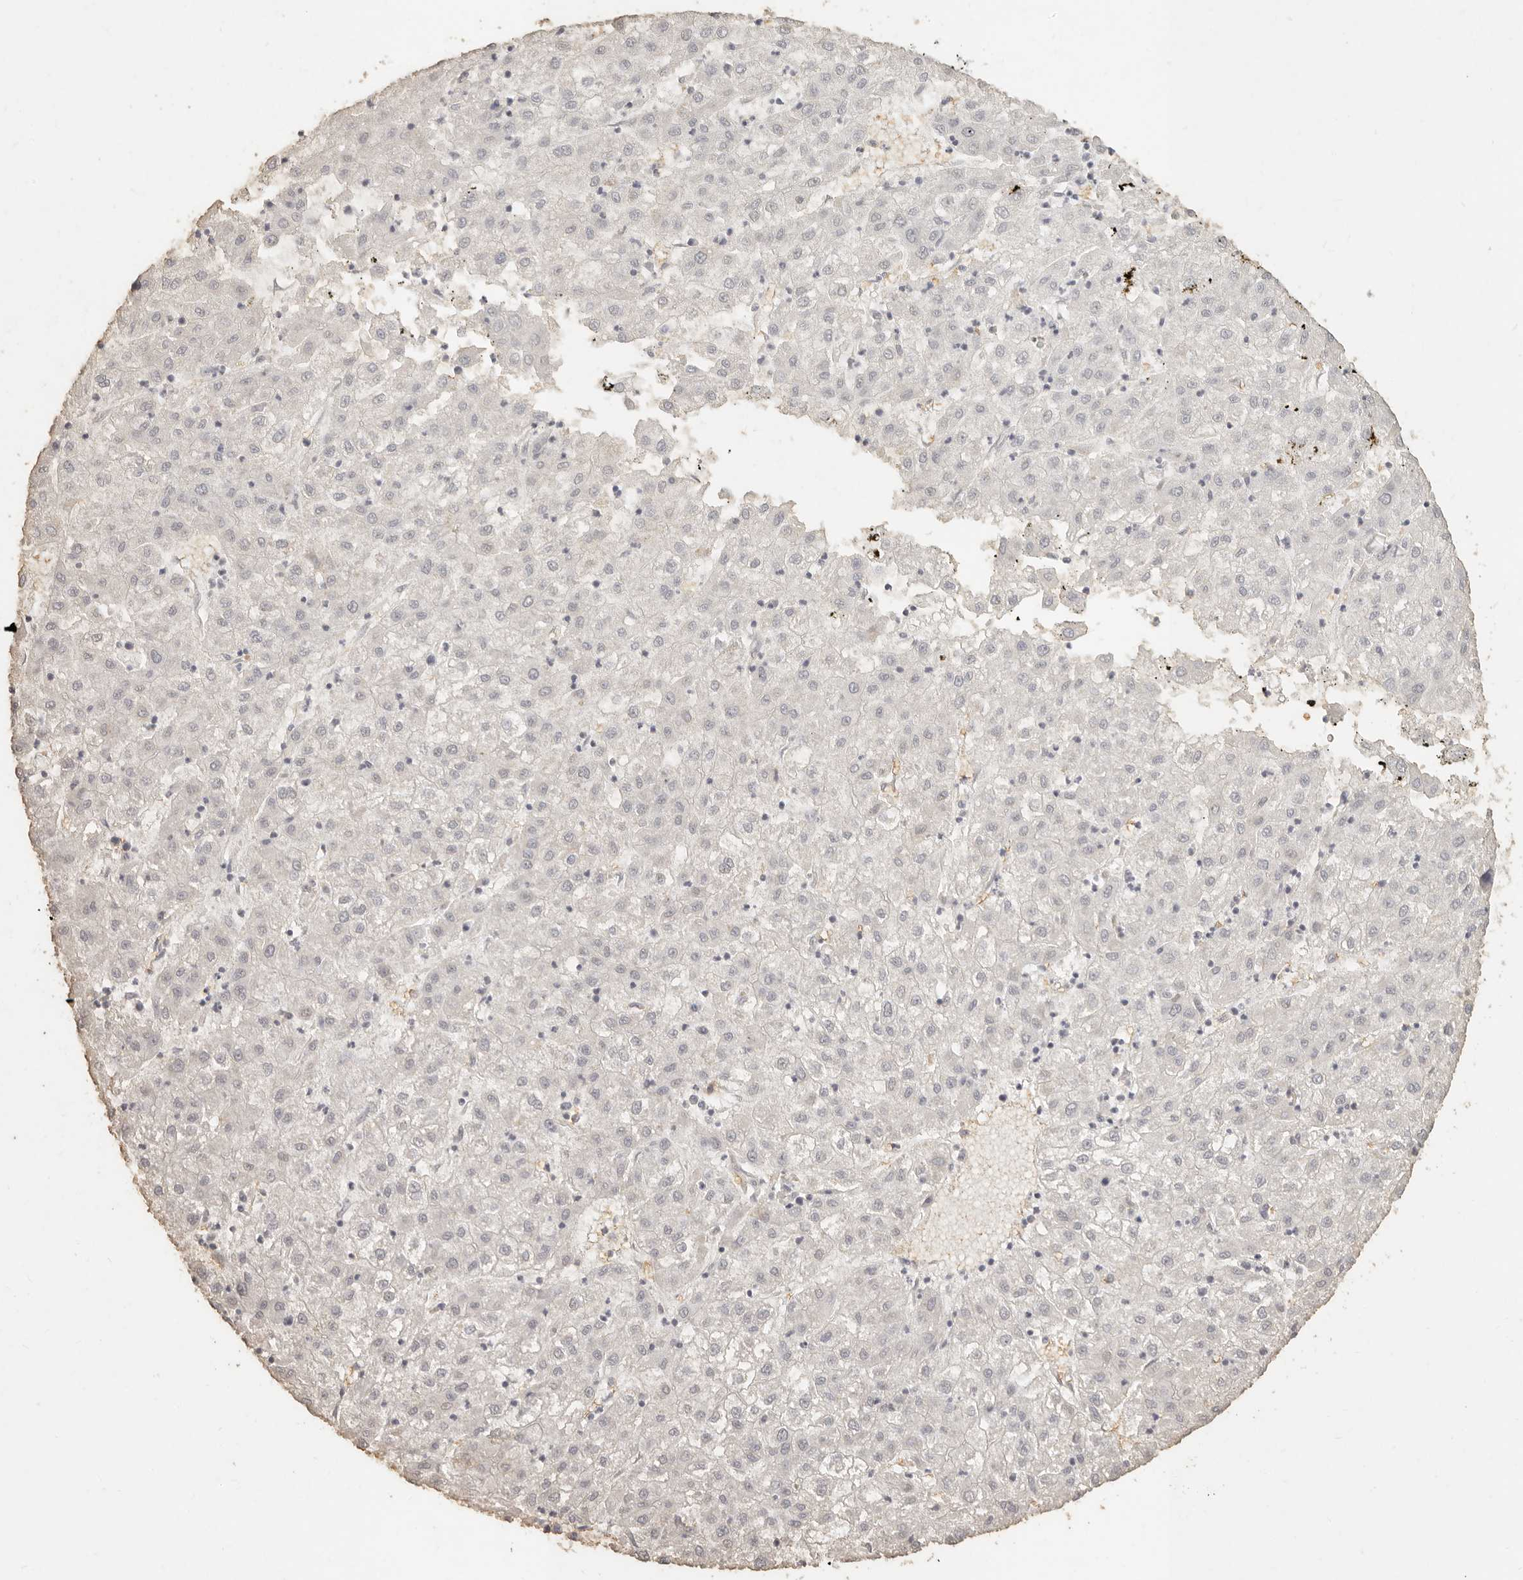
{"staining": {"intensity": "negative", "quantity": "none", "location": "none"}, "tissue": "liver cancer", "cell_type": "Tumor cells", "image_type": "cancer", "snomed": [{"axis": "morphology", "description": "Carcinoma, Hepatocellular, NOS"}, {"axis": "topography", "description": "Liver"}], "caption": "High magnification brightfield microscopy of liver cancer (hepatocellular carcinoma) stained with DAB (brown) and counterstained with hematoxylin (blue): tumor cells show no significant staining.", "gene": "NIBAN1", "patient": {"sex": "male", "age": 72}}